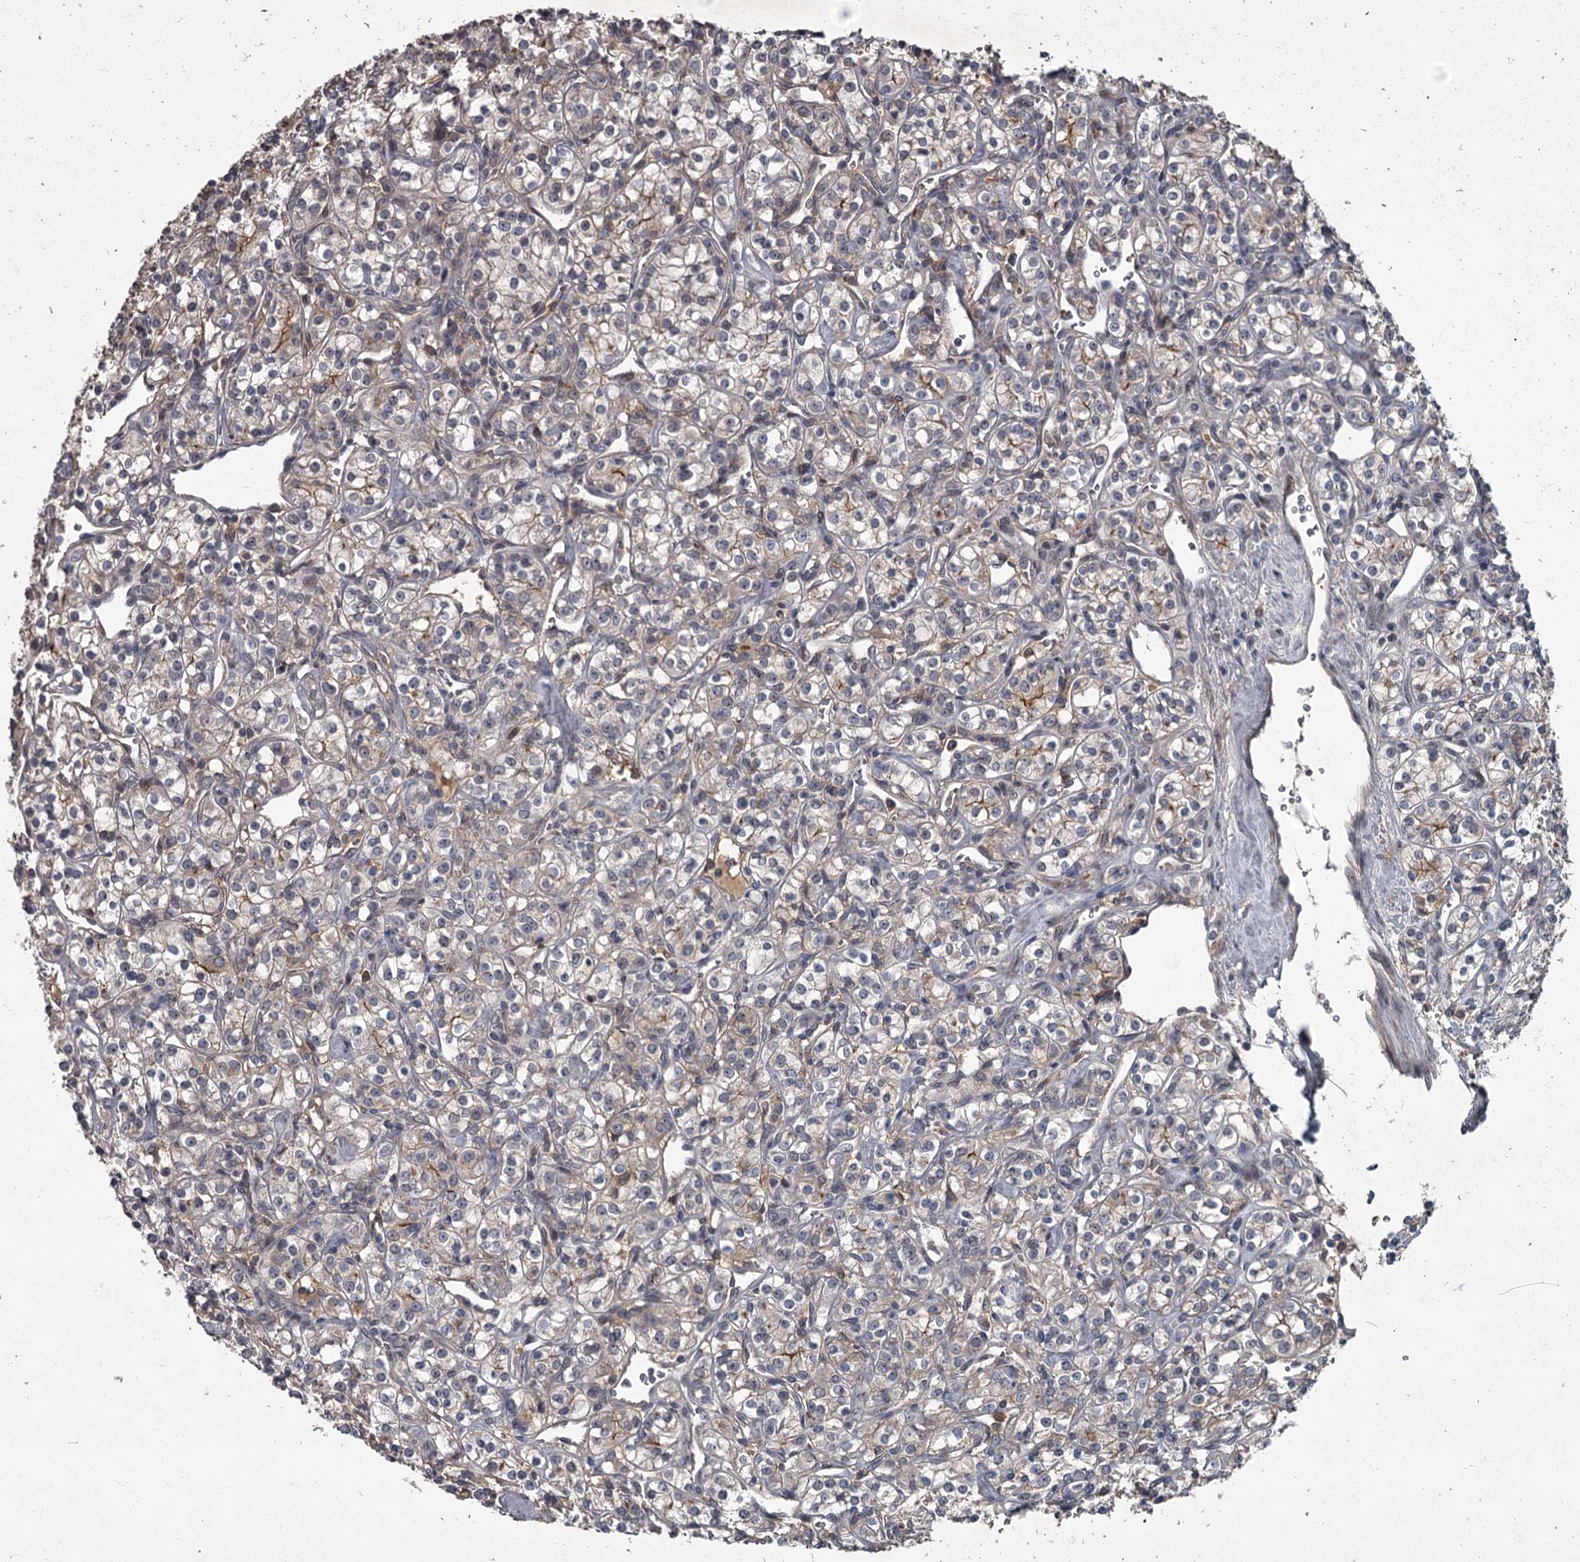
{"staining": {"intensity": "weak", "quantity": ">75%", "location": "cytoplasmic/membranous"}, "tissue": "renal cancer", "cell_type": "Tumor cells", "image_type": "cancer", "snomed": [{"axis": "morphology", "description": "Adenocarcinoma, NOS"}, {"axis": "topography", "description": "Kidney"}], "caption": "A low amount of weak cytoplasmic/membranous staining is present in approximately >75% of tumor cells in adenocarcinoma (renal) tissue.", "gene": "FLVCR2", "patient": {"sex": "male", "age": 77}}